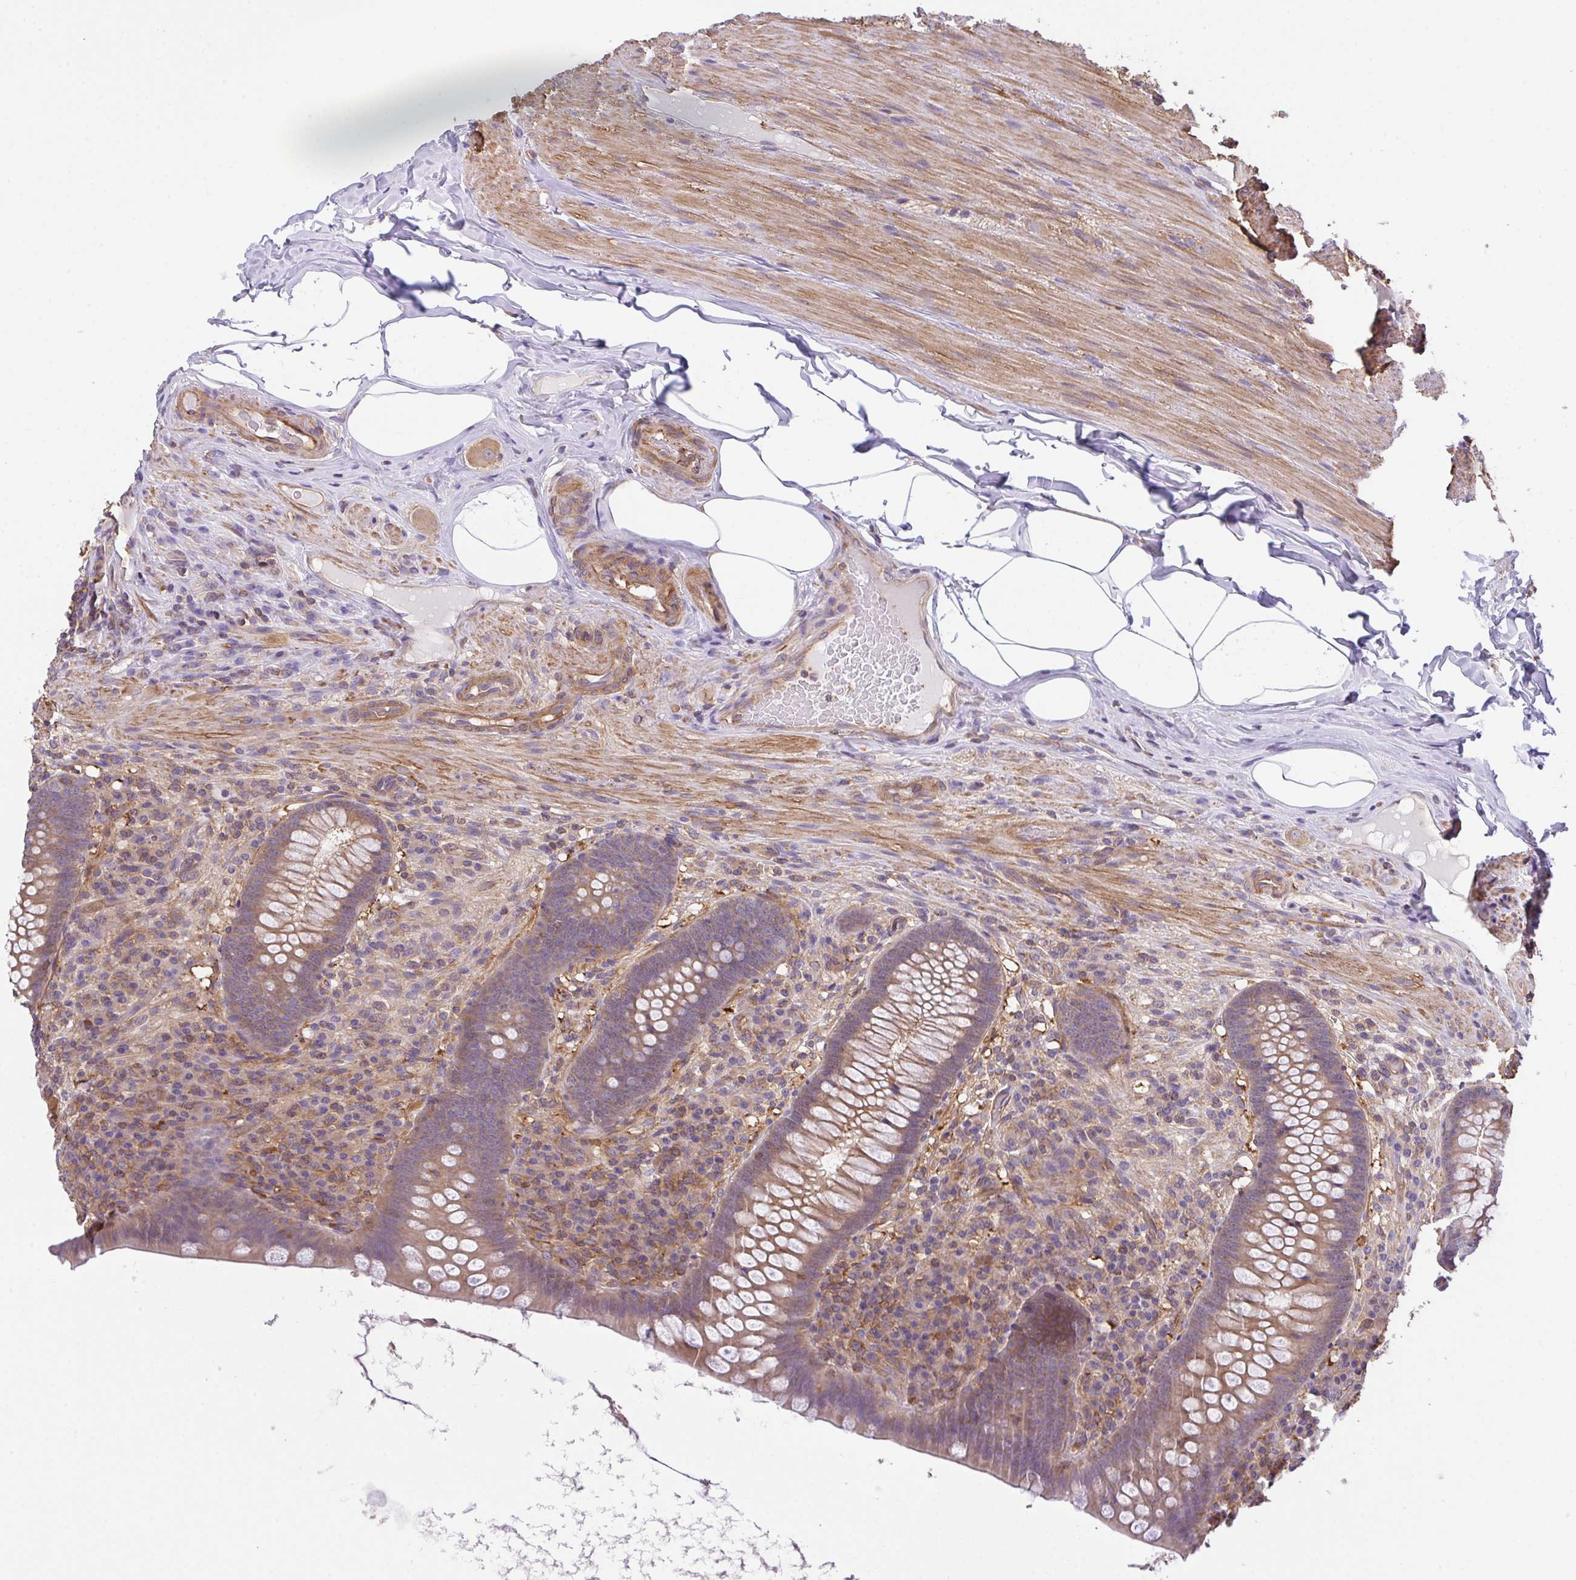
{"staining": {"intensity": "moderate", "quantity": ">75%", "location": "cytoplasmic/membranous"}, "tissue": "appendix", "cell_type": "Glandular cells", "image_type": "normal", "snomed": [{"axis": "morphology", "description": "Normal tissue, NOS"}, {"axis": "topography", "description": "Appendix"}], "caption": "DAB immunohistochemical staining of benign appendix reveals moderate cytoplasmic/membranous protein staining in about >75% of glandular cells. (Stains: DAB (3,3'-diaminobenzidine) in brown, nuclei in blue, Microscopy: brightfield microscopy at high magnification).", "gene": "TMEM229A", "patient": {"sex": "male", "age": 71}}